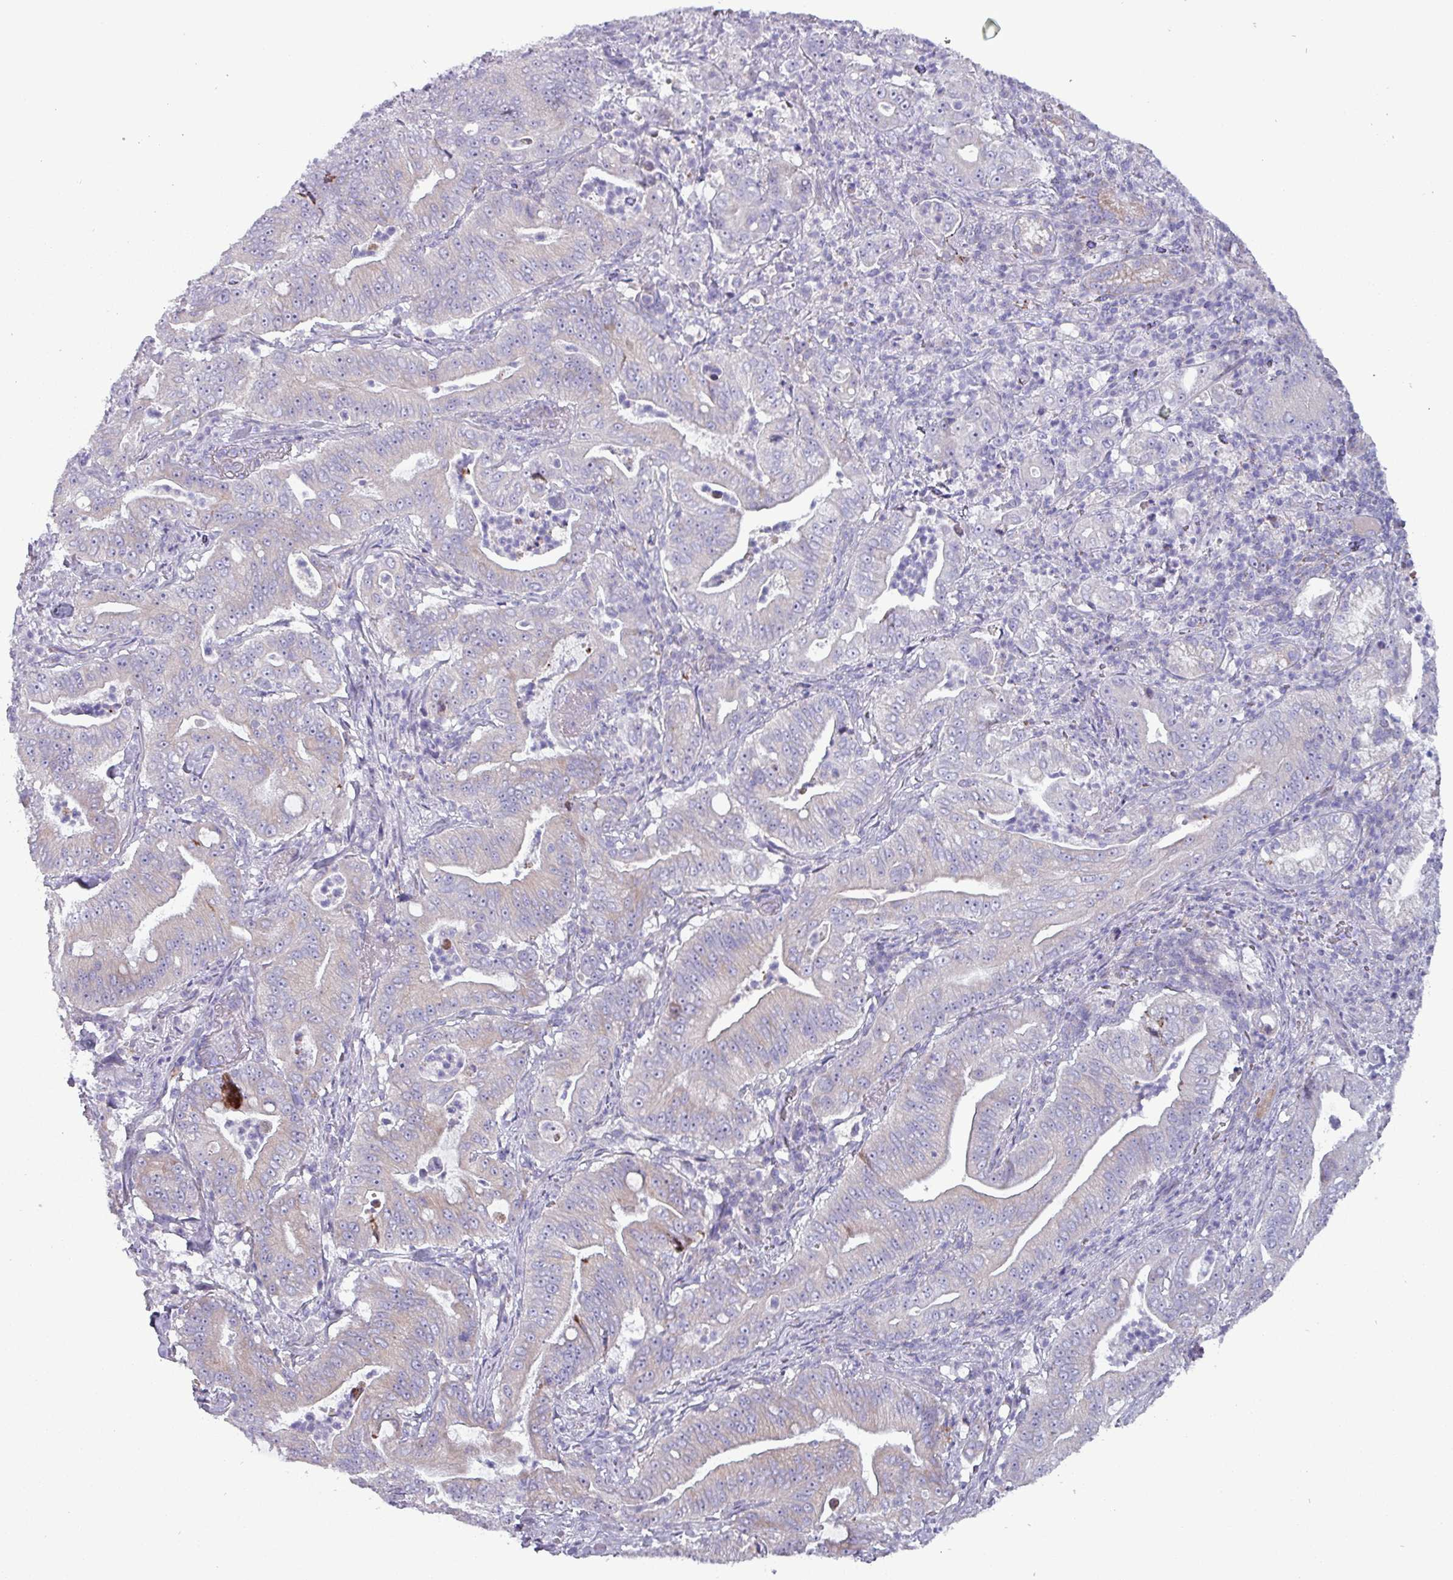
{"staining": {"intensity": "negative", "quantity": "none", "location": "none"}, "tissue": "pancreatic cancer", "cell_type": "Tumor cells", "image_type": "cancer", "snomed": [{"axis": "morphology", "description": "Adenocarcinoma, NOS"}, {"axis": "topography", "description": "Pancreas"}], "caption": "Immunohistochemistry of pancreatic cancer shows no expression in tumor cells.", "gene": "HSD3B7", "patient": {"sex": "male", "age": 71}}